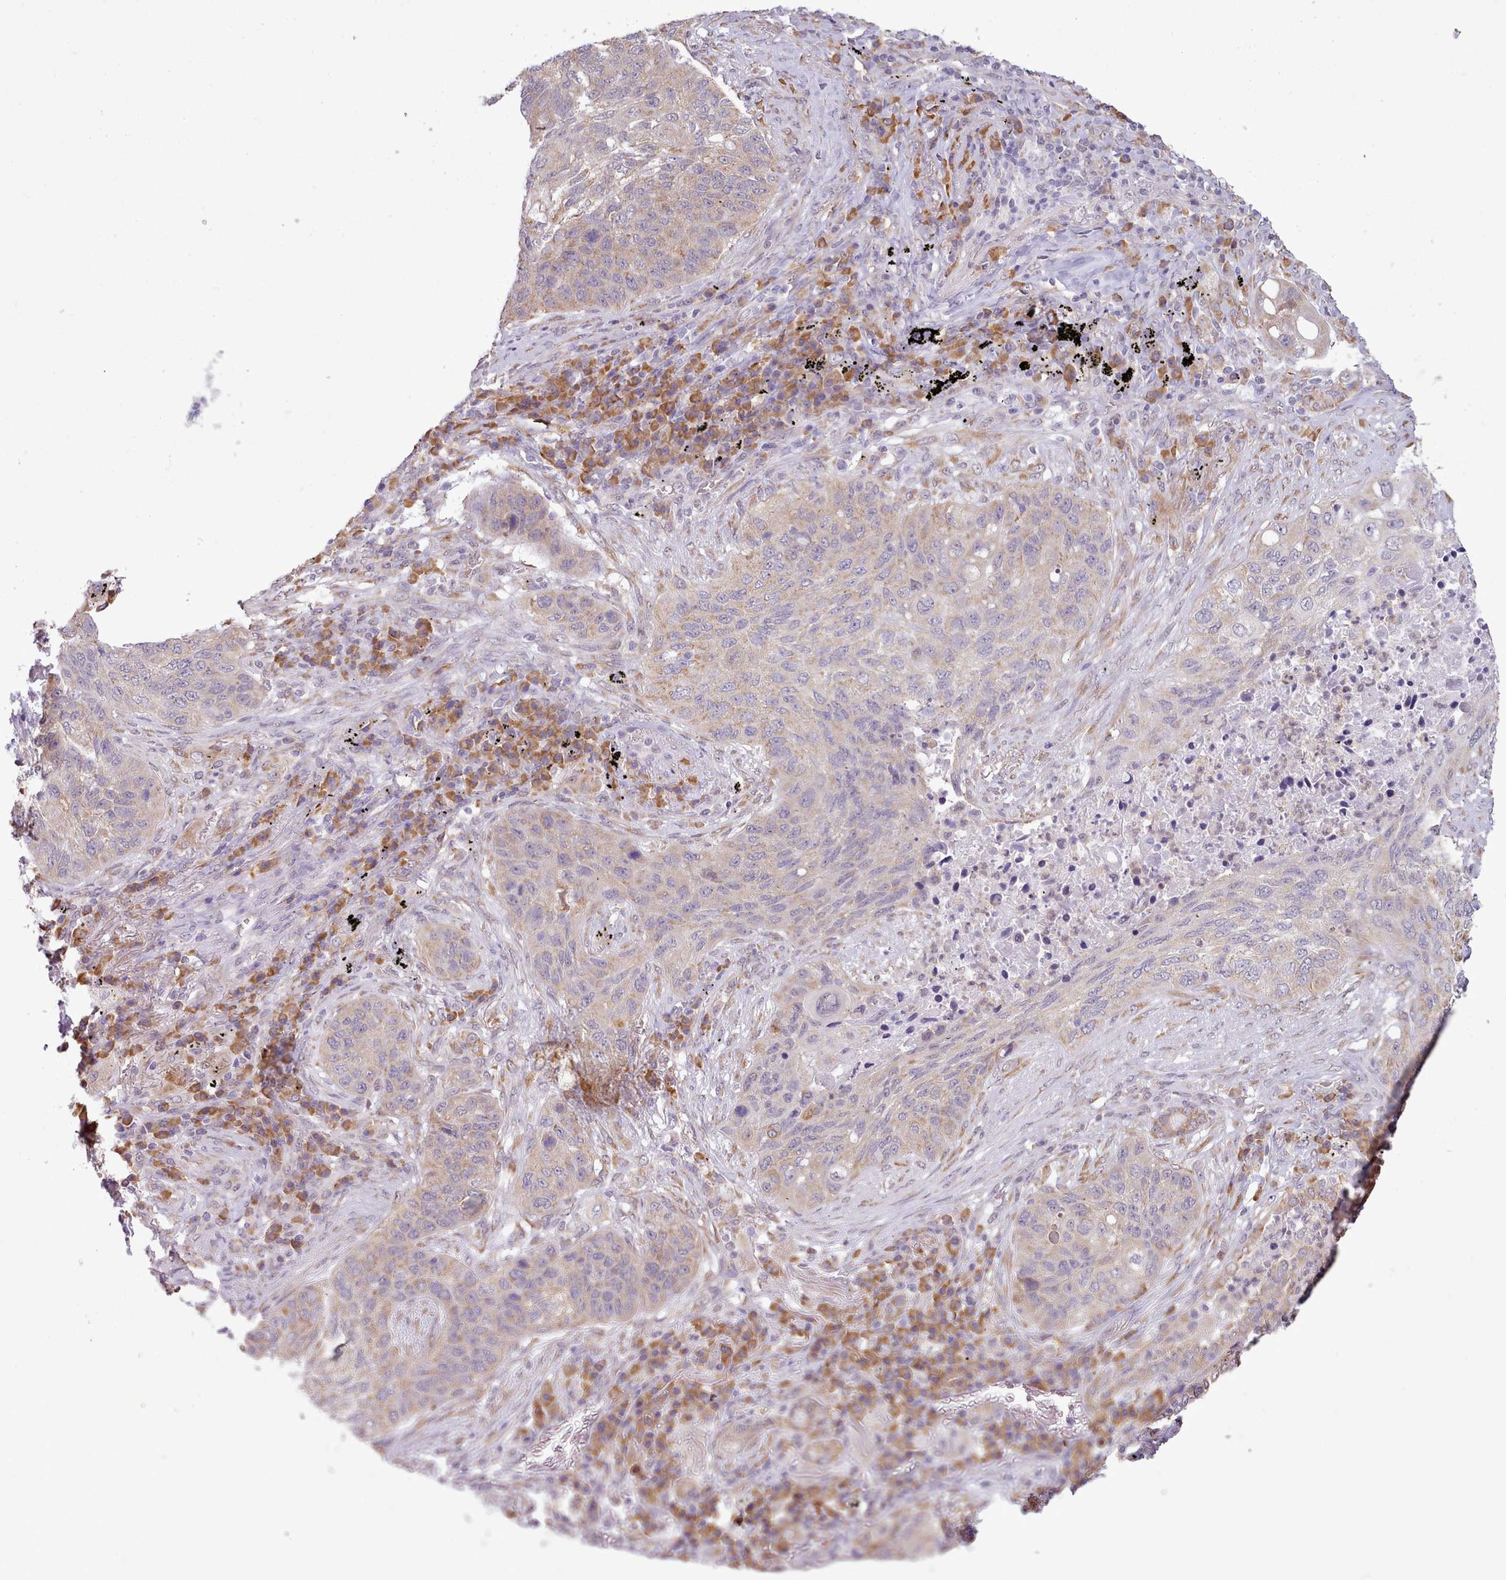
{"staining": {"intensity": "weak", "quantity": "25%-75%", "location": "cytoplasmic/membranous"}, "tissue": "lung cancer", "cell_type": "Tumor cells", "image_type": "cancer", "snomed": [{"axis": "morphology", "description": "Squamous cell carcinoma, NOS"}, {"axis": "topography", "description": "Lung"}], "caption": "IHC staining of lung cancer (squamous cell carcinoma), which demonstrates low levels of weak cytoplasmic/membranous positivity in about 25%-75% of tumor cells indicating weak cytoplasmic/membranous protein positivity. The staining was performed using DAB (3,3'-diaminobenzidine) (brown) for protein detection and nuclei were counterstained in hematoxylin (blue).", "gene": "SEC61B", "patient": {"sex": "female", "age": 63}}